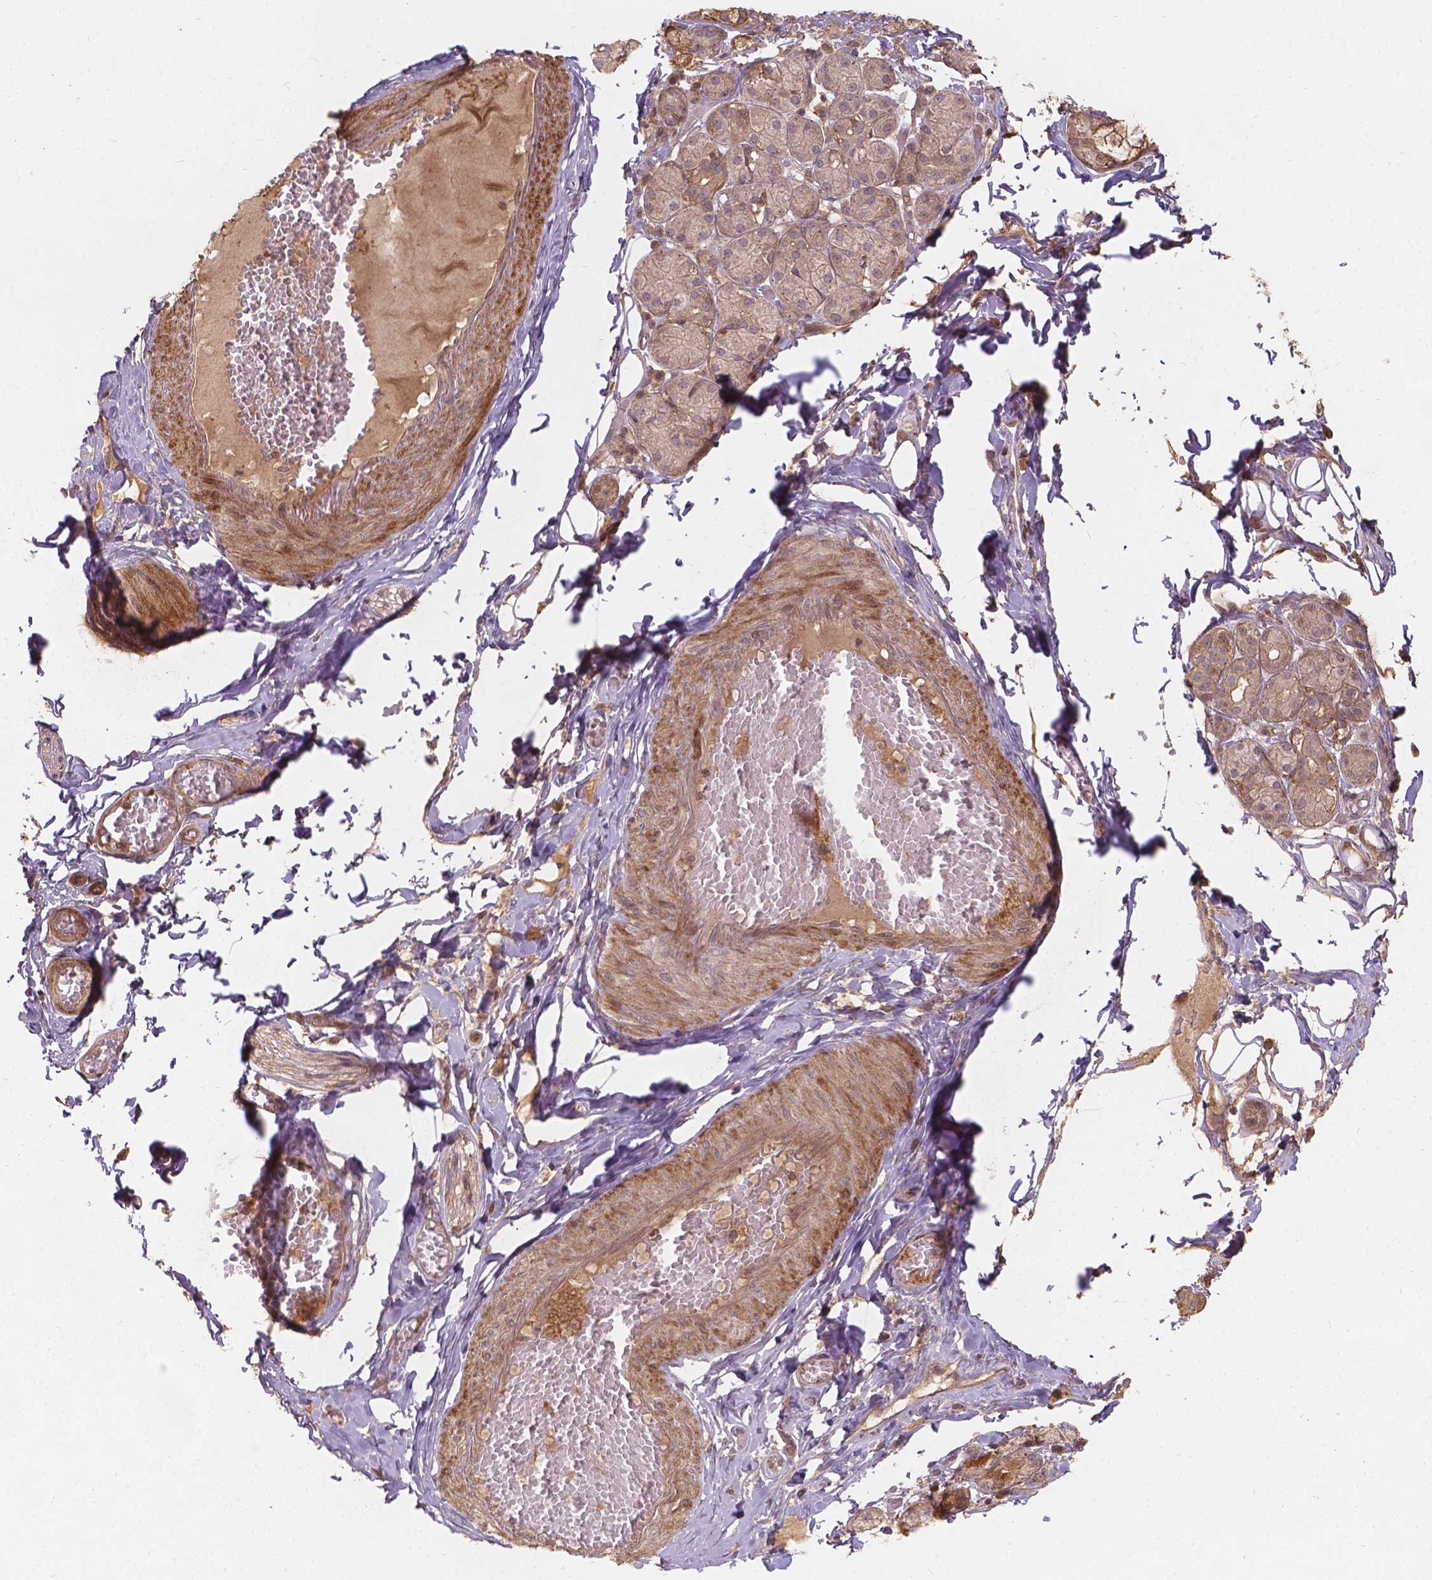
{"staining": {"intensity": "moderate", "quantity": ">75%", "location": "cytoplasmic/membranous"}, "tissue": "salivary gland", "cell_type": "Glandular cells", "image_type": "normal", "snomed": [{"axis": "morphology", "description": "Normal tissue, NOS"}, {"axis": "topography", "description": "Salivary gland"}, {"axis": "topography", "description": "Peripheral nerve tissue"}], "caption": "The micrograph demonstrates immunohistochemical staining of normal salivary gland. There is moderate cytoplasmic/membranous positivity is appreciated in about >75% of glandular cells.", "gene": "XPR1", "patient": {"sex": "male", "age": 71}}